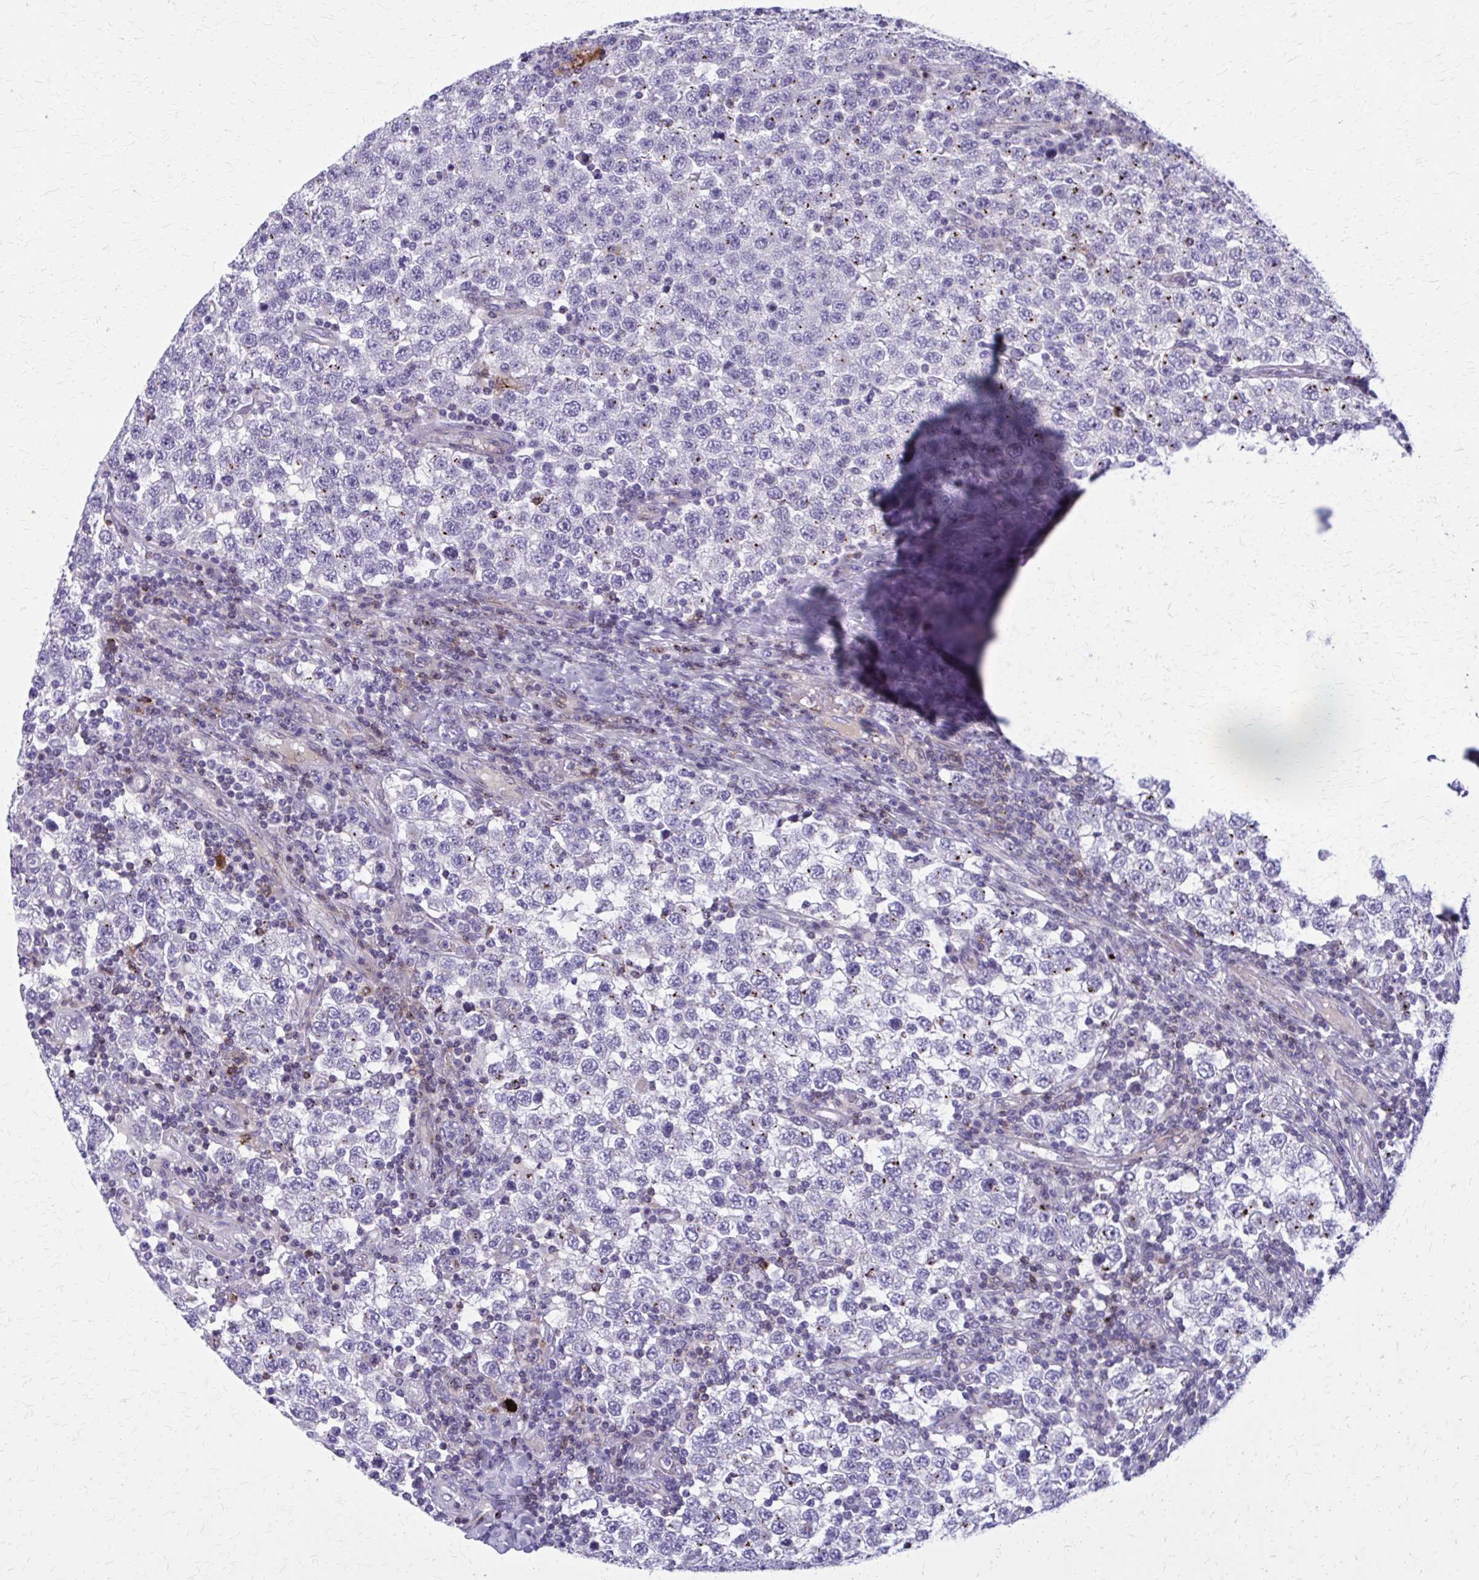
{"staining": {"intensity": "moderate", "quantity": "<25%", "location": "cytoplasmic/membranous"}, "tissue": "testis cancer", "cell_type": "Tumor cells", "image_type": "cancer", "snomed": [{"axis": "morphology", "description": "Seminoma, NOS"}, {"axis": "topography", "description": "Testis"}], "caption": "The histopathology image exhibits staining of testis seminoma, revealing moderate cytoplasmic/membranous protein positivity (brown color) within tumor cells. (IHC, brightfield microscopy, high magnification).", "gene": "PEDS1", "patient": {"sex": "male", "age": 34}}